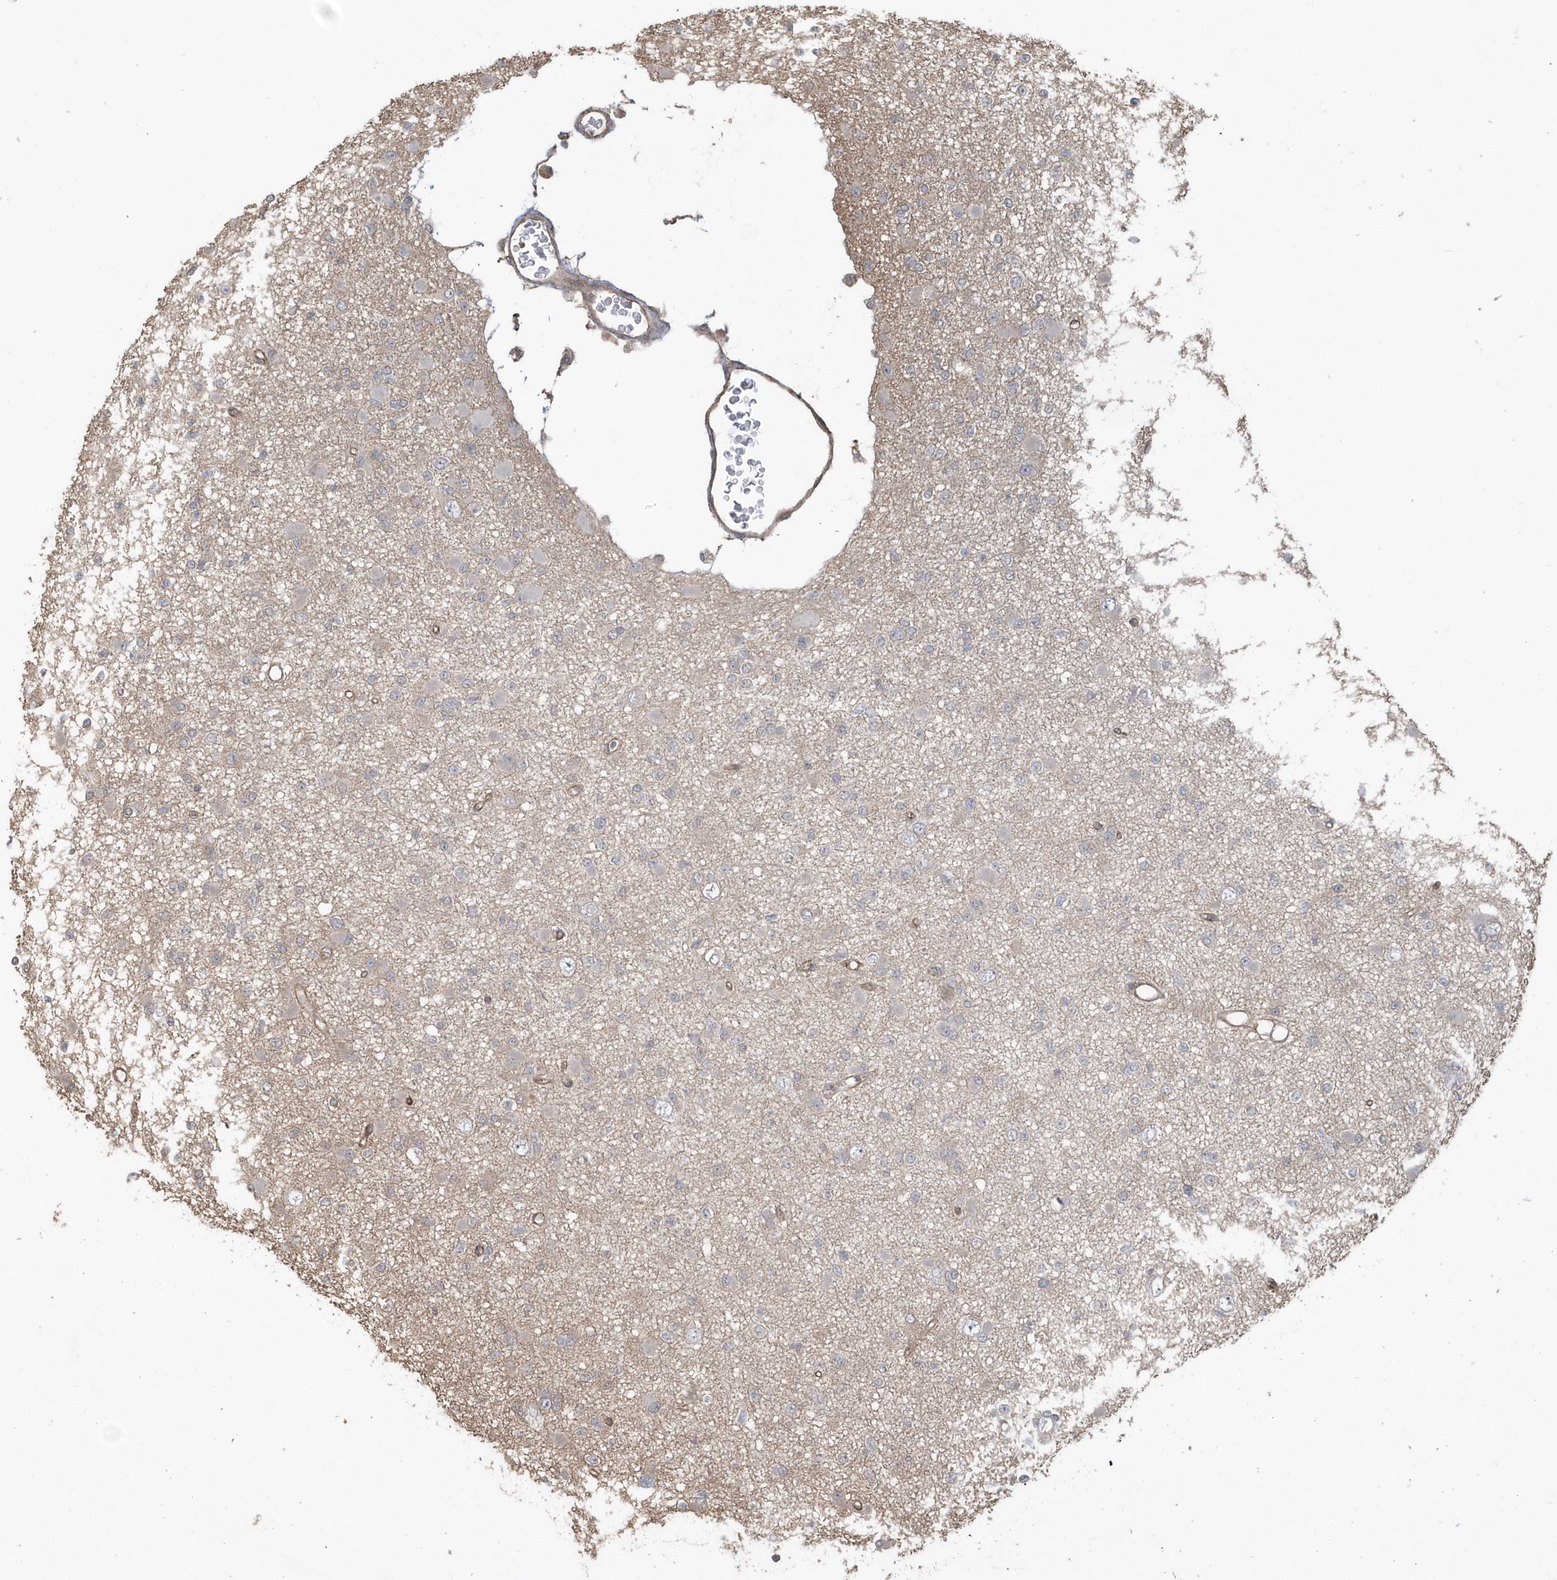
{"staining": {"intensity": "negative", "quantity": "none", "location": "none"}, "tissue": "glioma", "cell_type": "Tumor cells", "image_type": "cancer", "snomed": [{"axis": "morphology", "description": "Glioma, malignant, Low grade"}, {"axis": "topography", "description": "Brain"}], "caption": "A photomicrograph of human glioma is negative for staining in tumor cells.", "gene": "HERPUD1", "patient": {"sex": "female", "age": 22}}